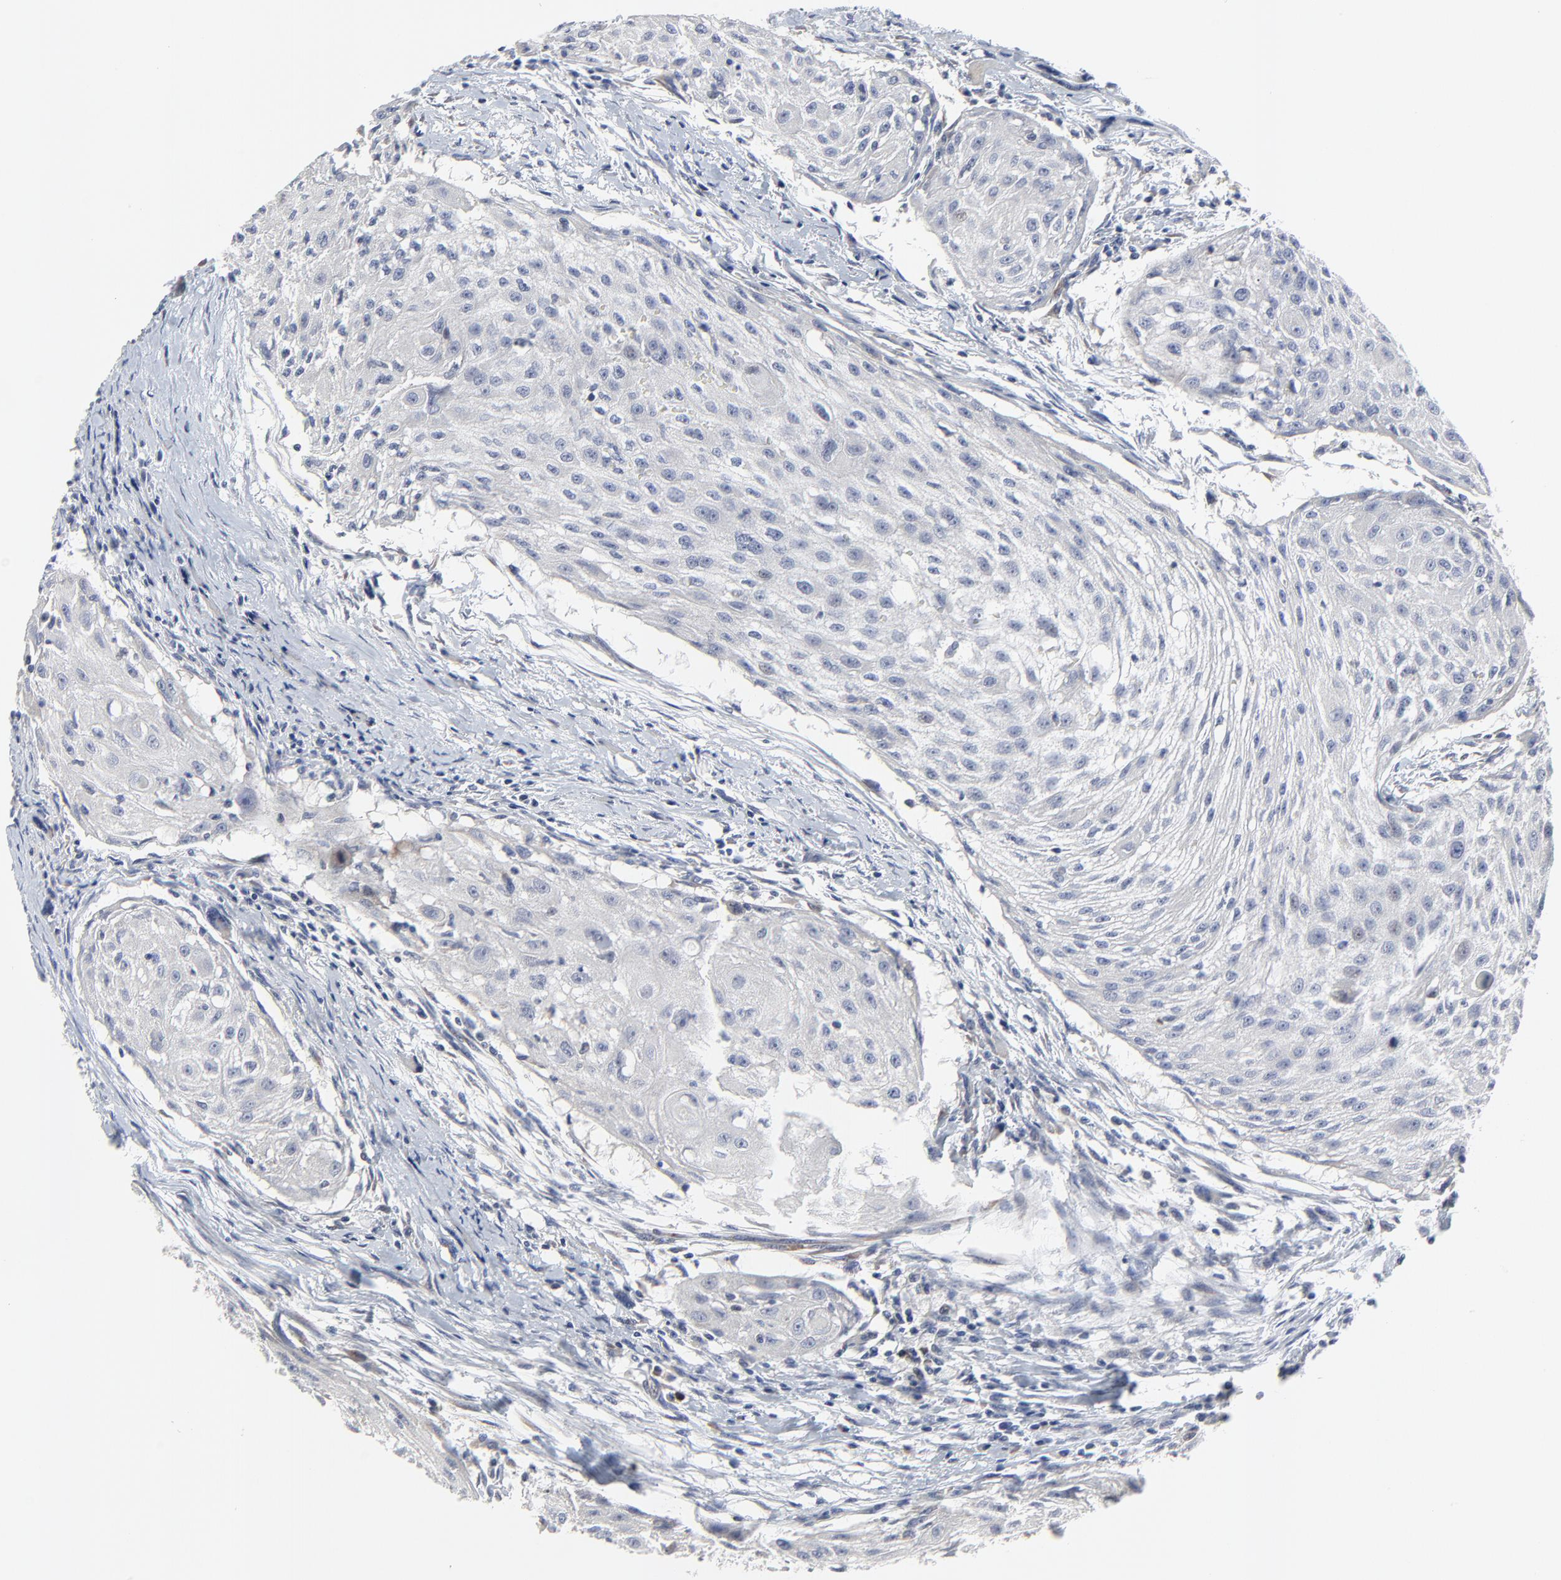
{"staining": {"intensity": "negative", "quantity": "none", "location": "none"}, "tissue": "head and neck cancer", "cell_type": "Tumor cells", "image_type": "cancer", "snomed": [{"axis": "morphology", "description": "Squamous cell carcinoma, NOS"}, {"axis": "topography", "description": "Head-Neck"}], "caption": "IHC image of neoplastic tissue: head and neck cancer stained with DAB (3,3'-diaminobenzidine) shows no significant protein expression in tumor cells.", "gene": "NLGN3", "patient": {"sex": "male", "age": 64}}